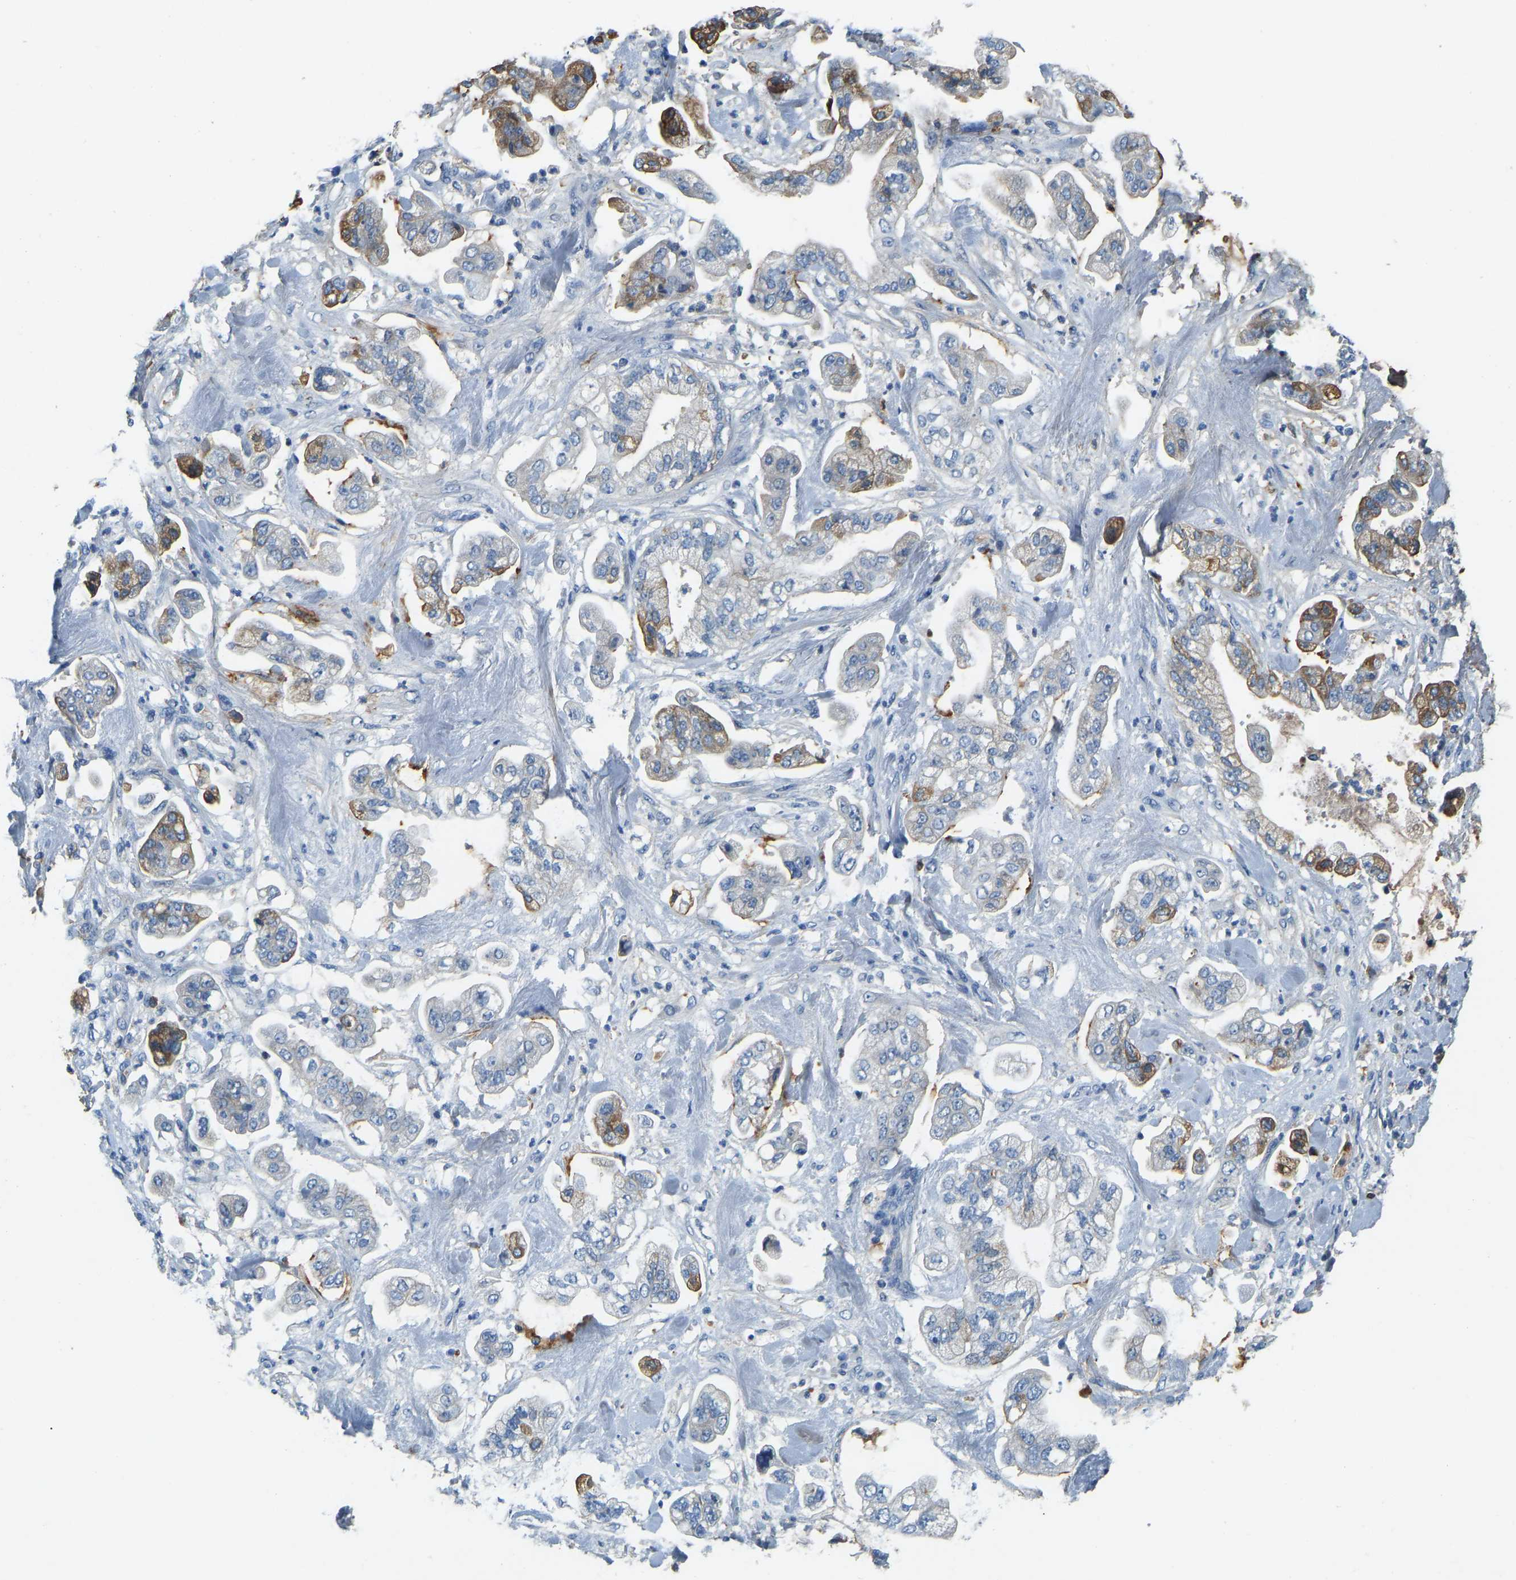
{"staining": {"intensity": "weak", "quantity": "<25%", "location": "cytoplasmic/membranous"}, "tissue": "stomach cancer", "cell_type": "Tumor cells", "image_type": "cancer", "snomed": [{"axis": "morphology", "description": "Adenocarcinoma, NOS"}, {"axis": "topography", "description": "Stomach"}], "caption": "This is an immunohistochemistry micrograph of stomach cancer (adenocarcinoma). There is no positivity in tumor cells.", "gene": "THBS4", "patient": {"sex": "male", "age": 62}}